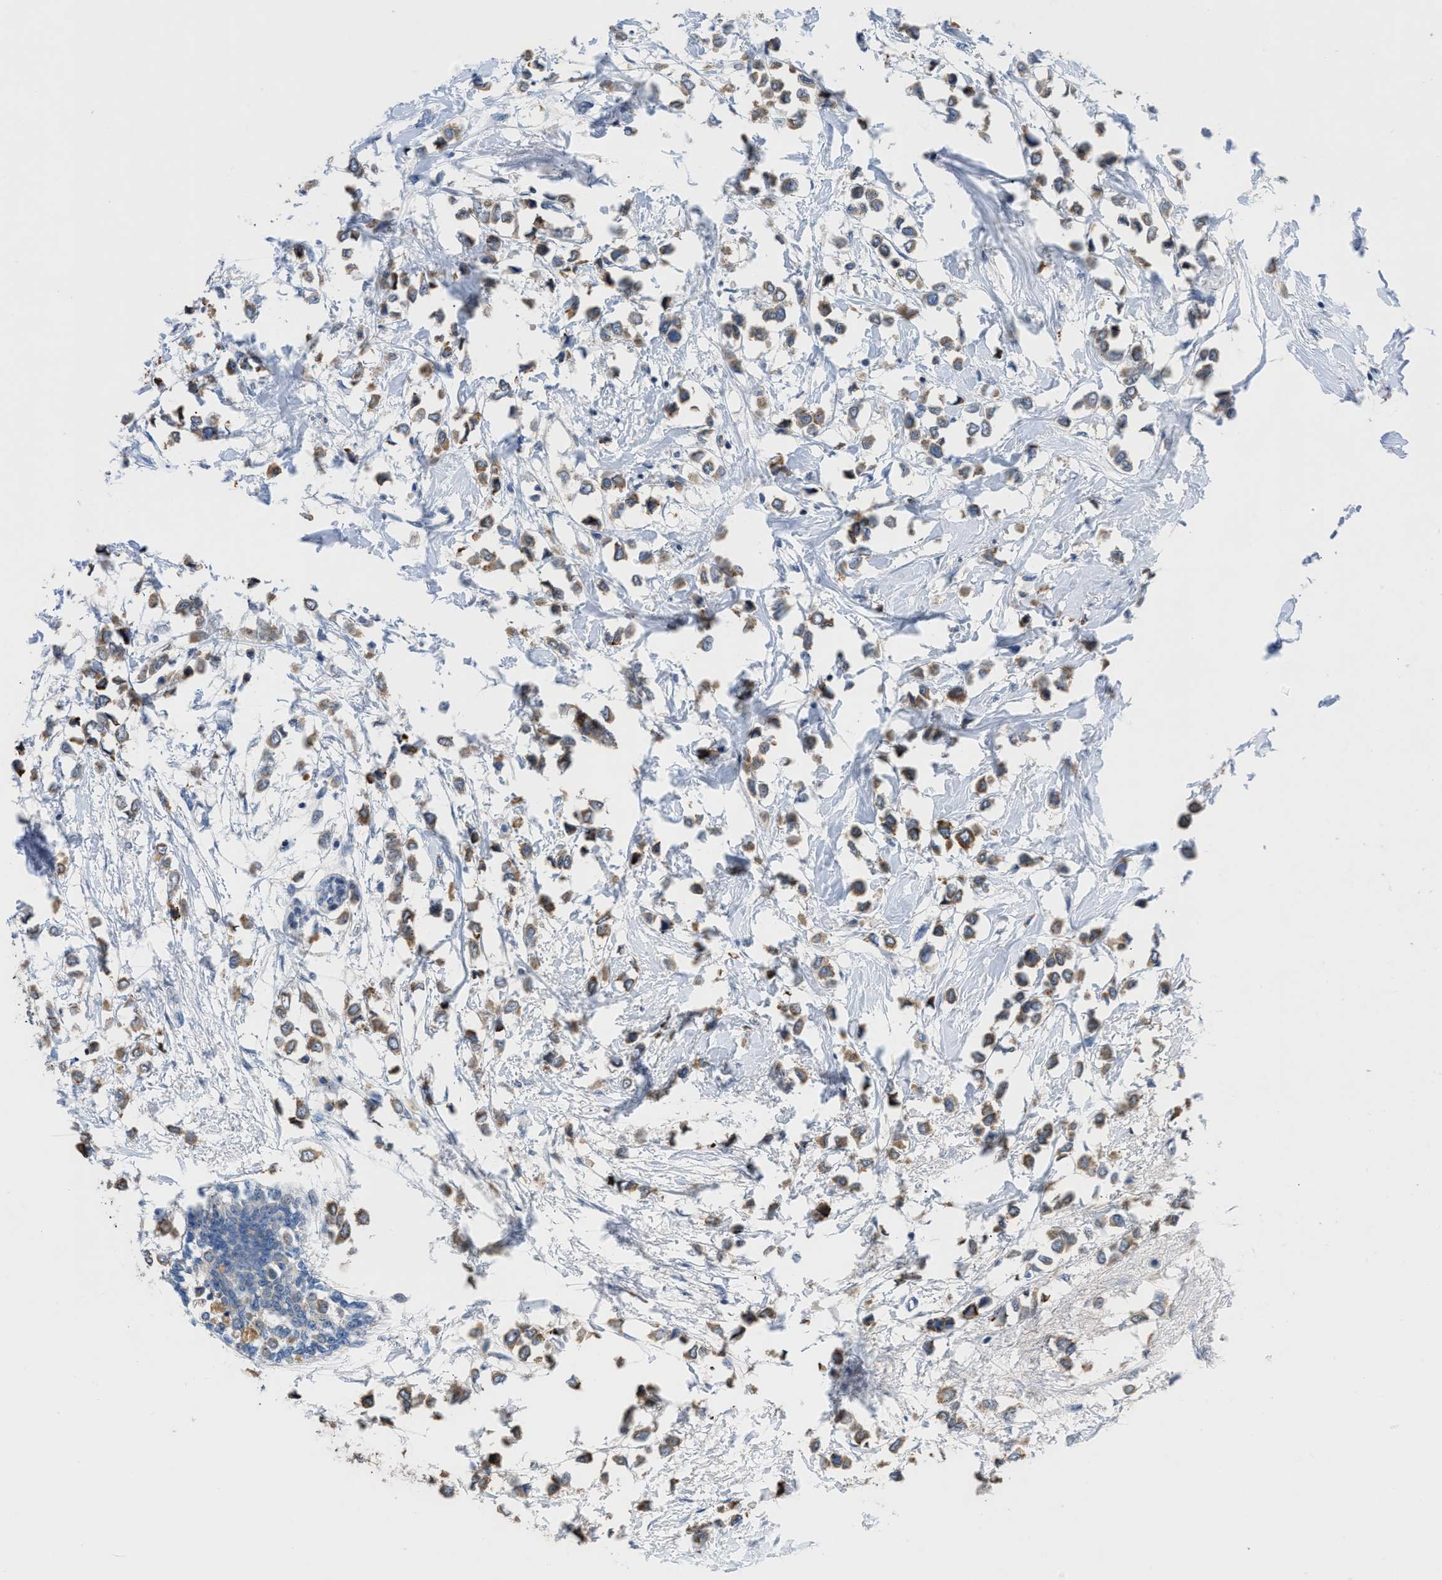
{"staining": {"intensity": "weak", "quantity": ">75%", "location": "cytoplasmic/membranous"}, "tissue": "breast cancer", "cell_type": "Tumor cells", "image_type": "cancer", "snomed": [{"axis": "morphology", "description": "Lobular carcinoma"}, {"axis": "topography", "description": "Breast"}], "caption": "Immunohistochemistry image of breast lobular carcinoma stained for a protein (brown), which exhibits low levels of weak cytoplasmic/membranous positivity in approximately >75% of tumor cells.", "gene": "OR9K2", "patient": {"sex": "female", "age": 51}}